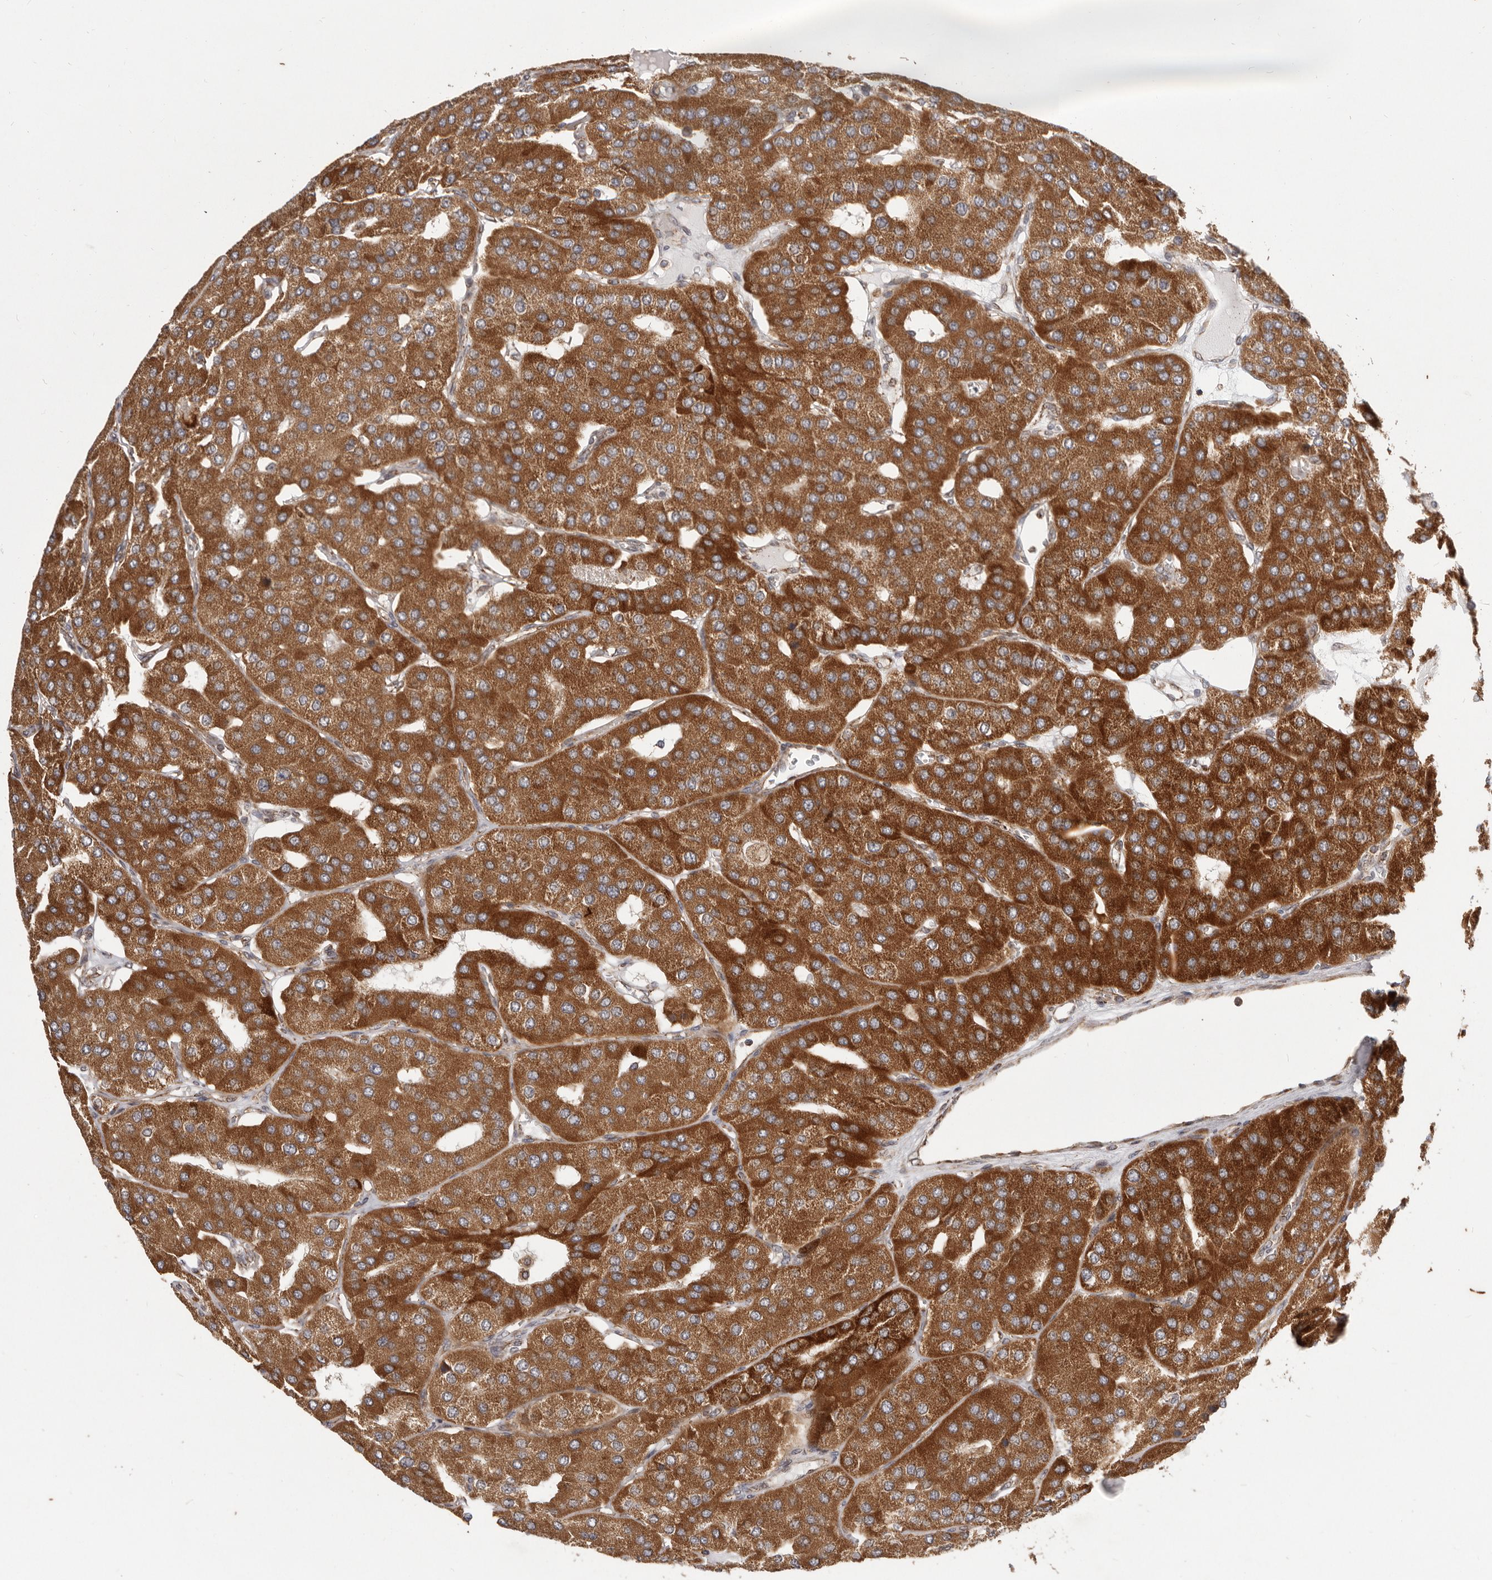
{"staining": {"intensity": "strong", "quantity": ">75%", "location": "cytoplasmic/membranous"}, "tissue": "parathyroid gland", "cell_type": "Glandular cells", "image_type": "normal", "snomed": [{"axis": "morphology", "description": "Normal tissue, NOS"}, {"axis": "morphology", "description": "Adenoma, NOS"}, {"axis": "topography", "description": "Parathyroid gland"}], "caption": "IHC (DAB (3,3'-diaminobenzidine)) staining of benign human parathyroid gland shows strong cytoplasmic/membranous protein positivity in about >75% of glandular cells. (brown staining indicates protein expression, while blue staining denotes nuclei).", "gene": "MRPS10", "patient": {"sex": "female", "age": 86}}